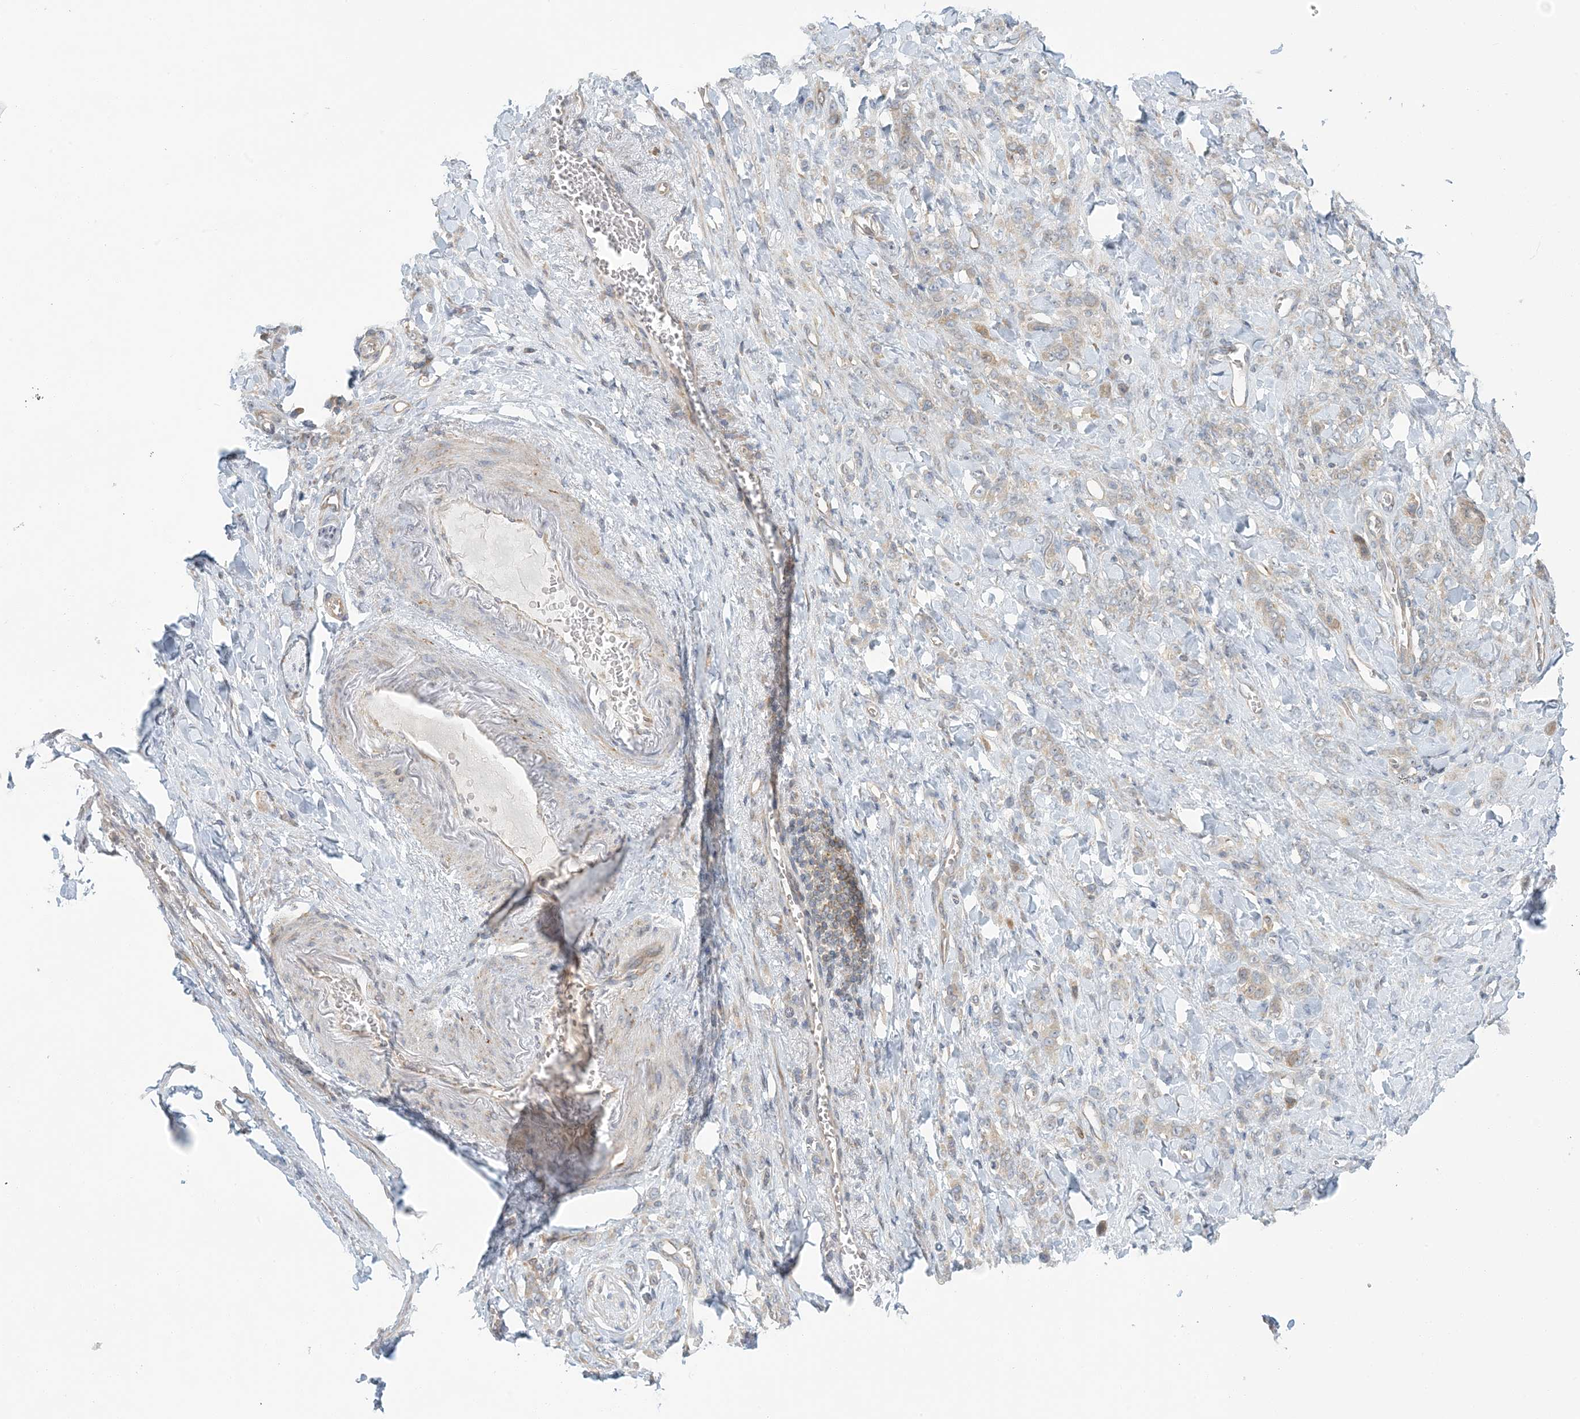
{"staining": {"intensity": "weak", "quantity": "<25%", "location": "cytoplasmic/membranous"}, "tissue": "stomach cancer", "cell_type": "Tumor cells", "image_type": "cancer", "snomed": [{"axis": "morphology", "description": "Normal tissue, NOS"}, {"axis": "morphology", "description": "Adenocarcinoma, NOS"}, {"axis": "topography", "description": "Stomach"}], "caption": "An immunohistochemistry photomicrograph of stomach adenocarcinoma is shown. There is no staining in tumor cells of stomach adenocarcinoma.", "gene": "ATP13A2", "patient": {"sex": "male", "age": 82}}